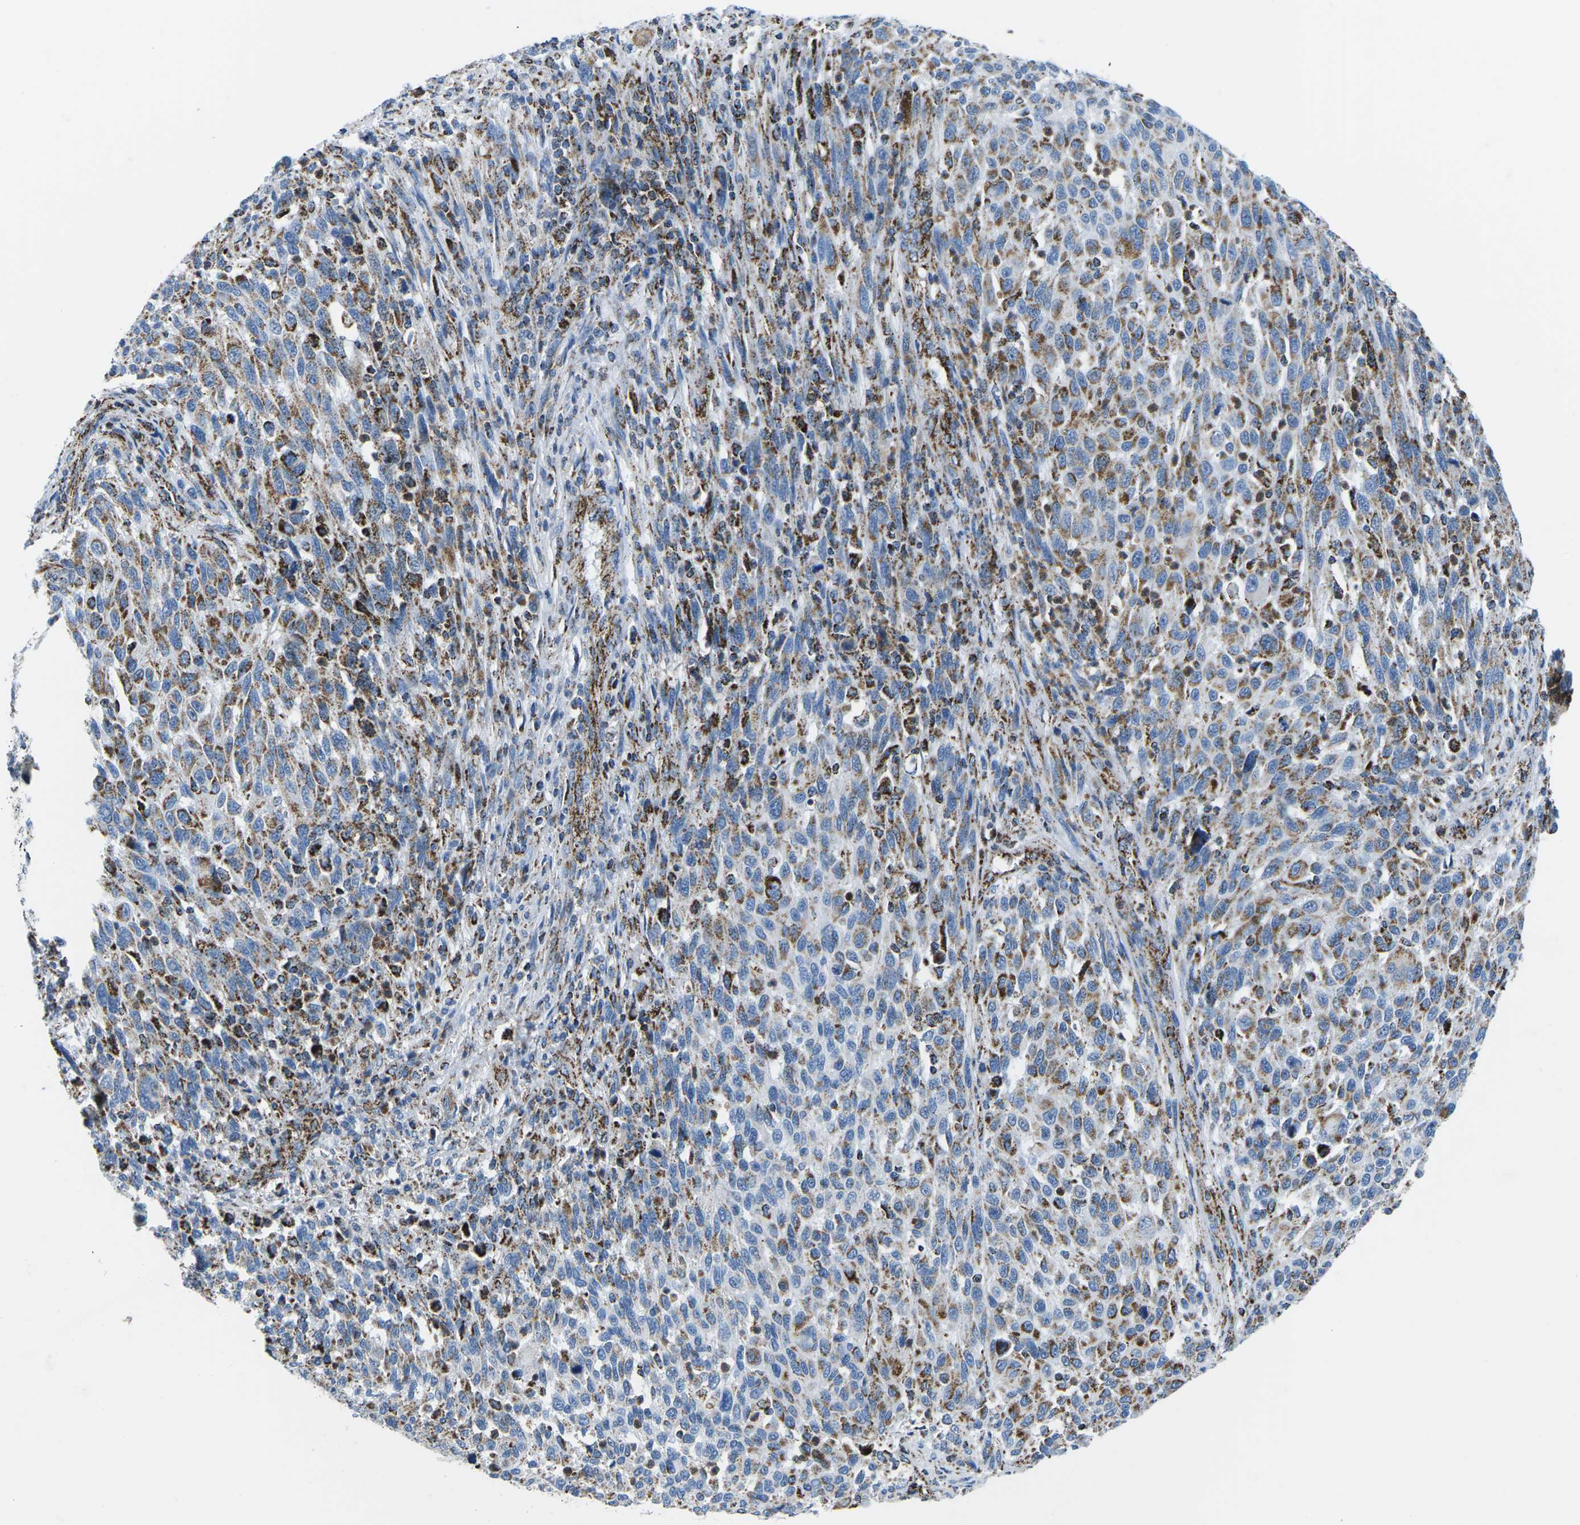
{"staining": {"intensity": "moderate", "quantity": ">75%", "location": "cytoplasmic/membranous"}, "tissue": "melanoma", "cell_type": "Tumor cells", "image_type": "cancer", "snomed": [{"axis": "morphology", "description": "Malignant melanoma, Metastatic site"}, {"axis": "topography", "description": "Lymph node"}], "caption": "Human malignant melanoma (metastatic site) stained with a brown dye demonstrates moderate cytoplasmic/membranous positive positivity in about >75% of tumor cells.", "gene": "COX6C", "patient": {"sex": "male", "age": 61}}